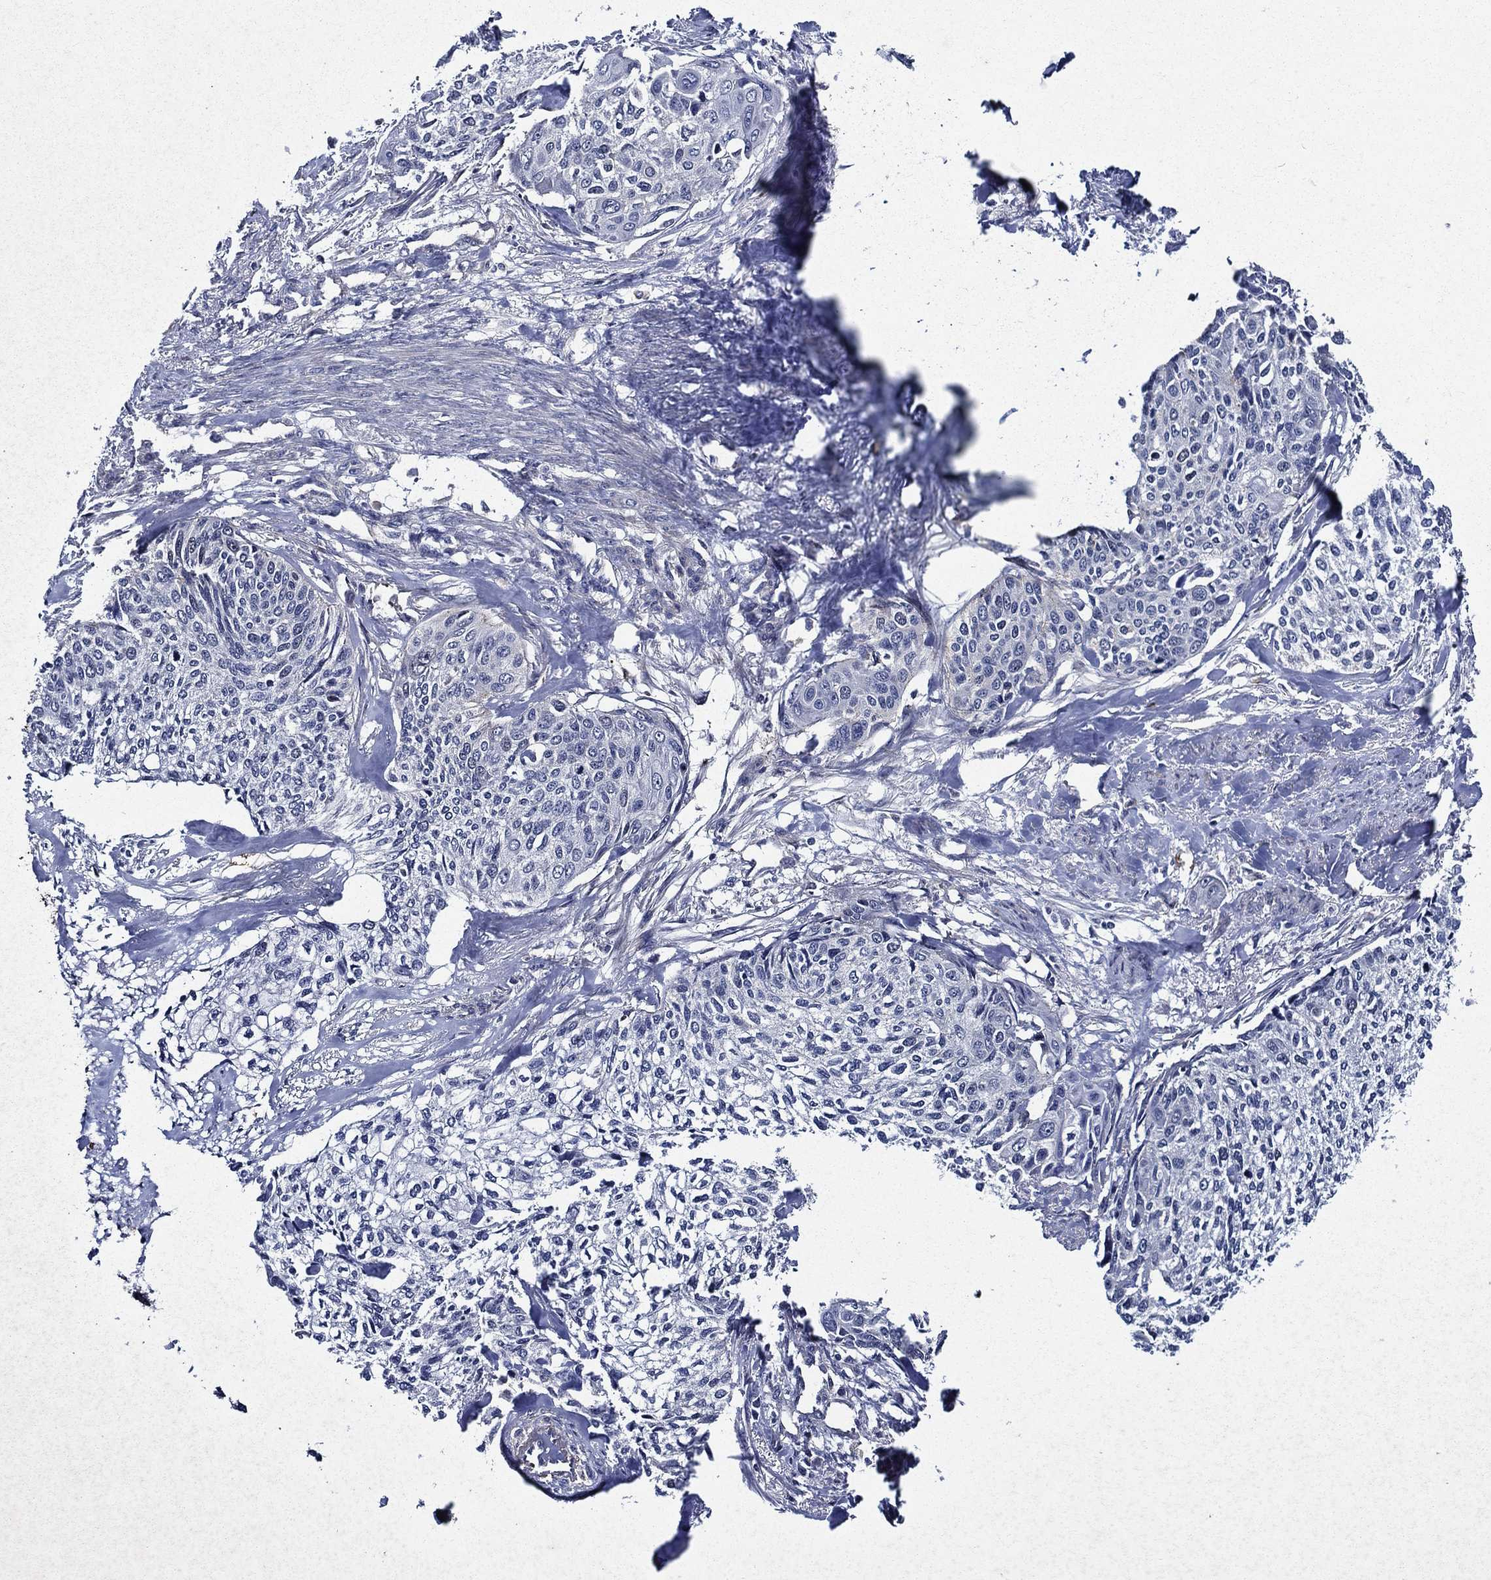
{"staining": {"intensity": "negative", "quantity": "none", "location": "none"}, "tissue": "cervical cancer", "cell_type": "Tumor cells", "image_type": "cancer", "snomed": [{"axis": "morphology", "description": "Squamous cell carcinoma, NOS"}, {"axis": "topography", "description": "Cervix"}], "caption": "The IHC photomicrograph has no significant expression in tumor cells of cervical cancer (squamous cell carcinoma) tissue.", "gene": "KIF20B", "patient": {"sex": "female", "age": 58}}